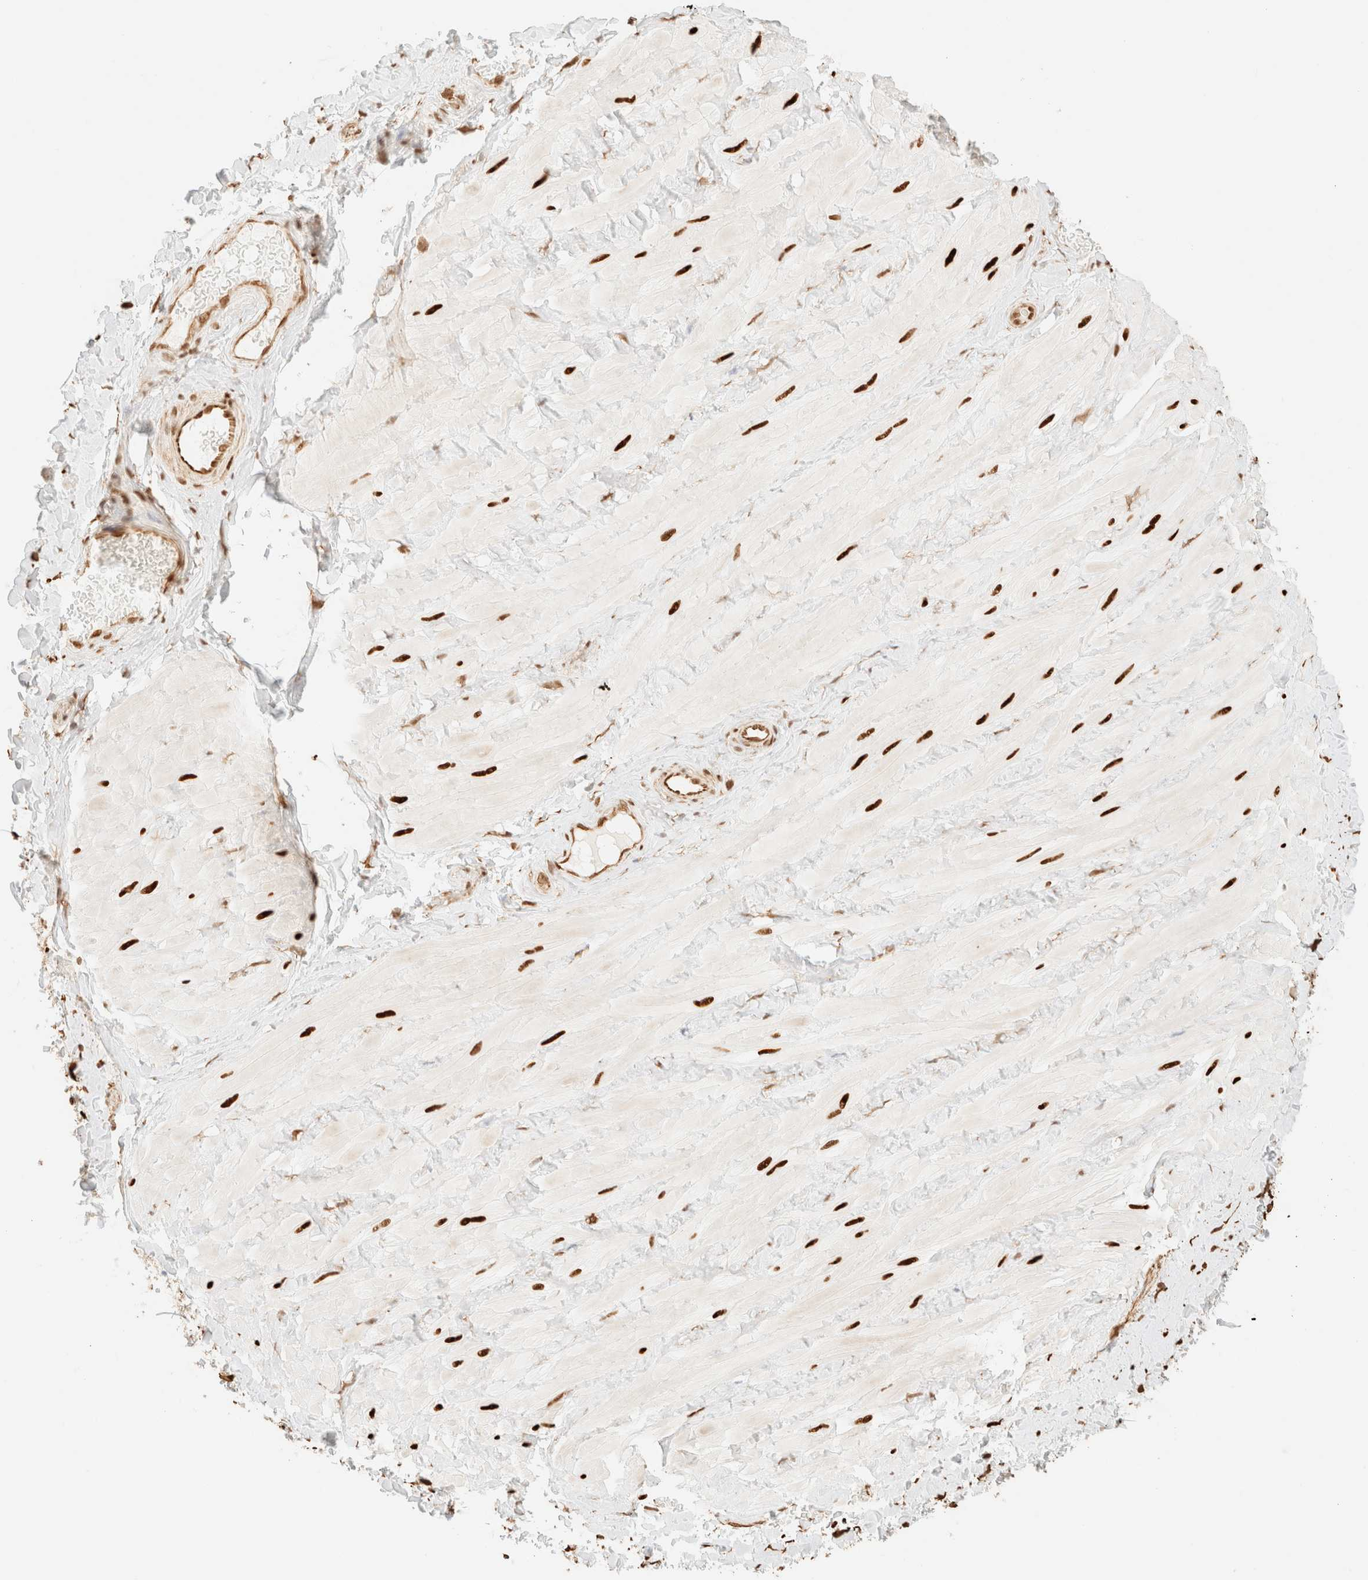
{"staining": {"intensity": "moderate", "quantity": ">75%", "location": "cytoplasmic/membranous,nuclear"}, "tissue": "adipose tissue", "cell_type": "Adipocytes", "image_type": "normal", "snomed": [{"axis": "morphology", "description": "Normal tissue, NOS"}, {"axis": "topography", "description": "Adipose tissue"}, {"axis": "topography", "description": "Vascular tissue"}, {"axis": "topography", "description": "Peripheral nerve tissue"}], "caption": "DAB (3,3'-diaminobenzidine) immunohistochemical staining of unremarkable adipose tissue exhibits moderate cytoplasmic/membranous,nuclear protein positivity in approximately >75% of adipocytes.", "gene": "ZSCAN18", "patient": {"sex": "male", "age": 25}}